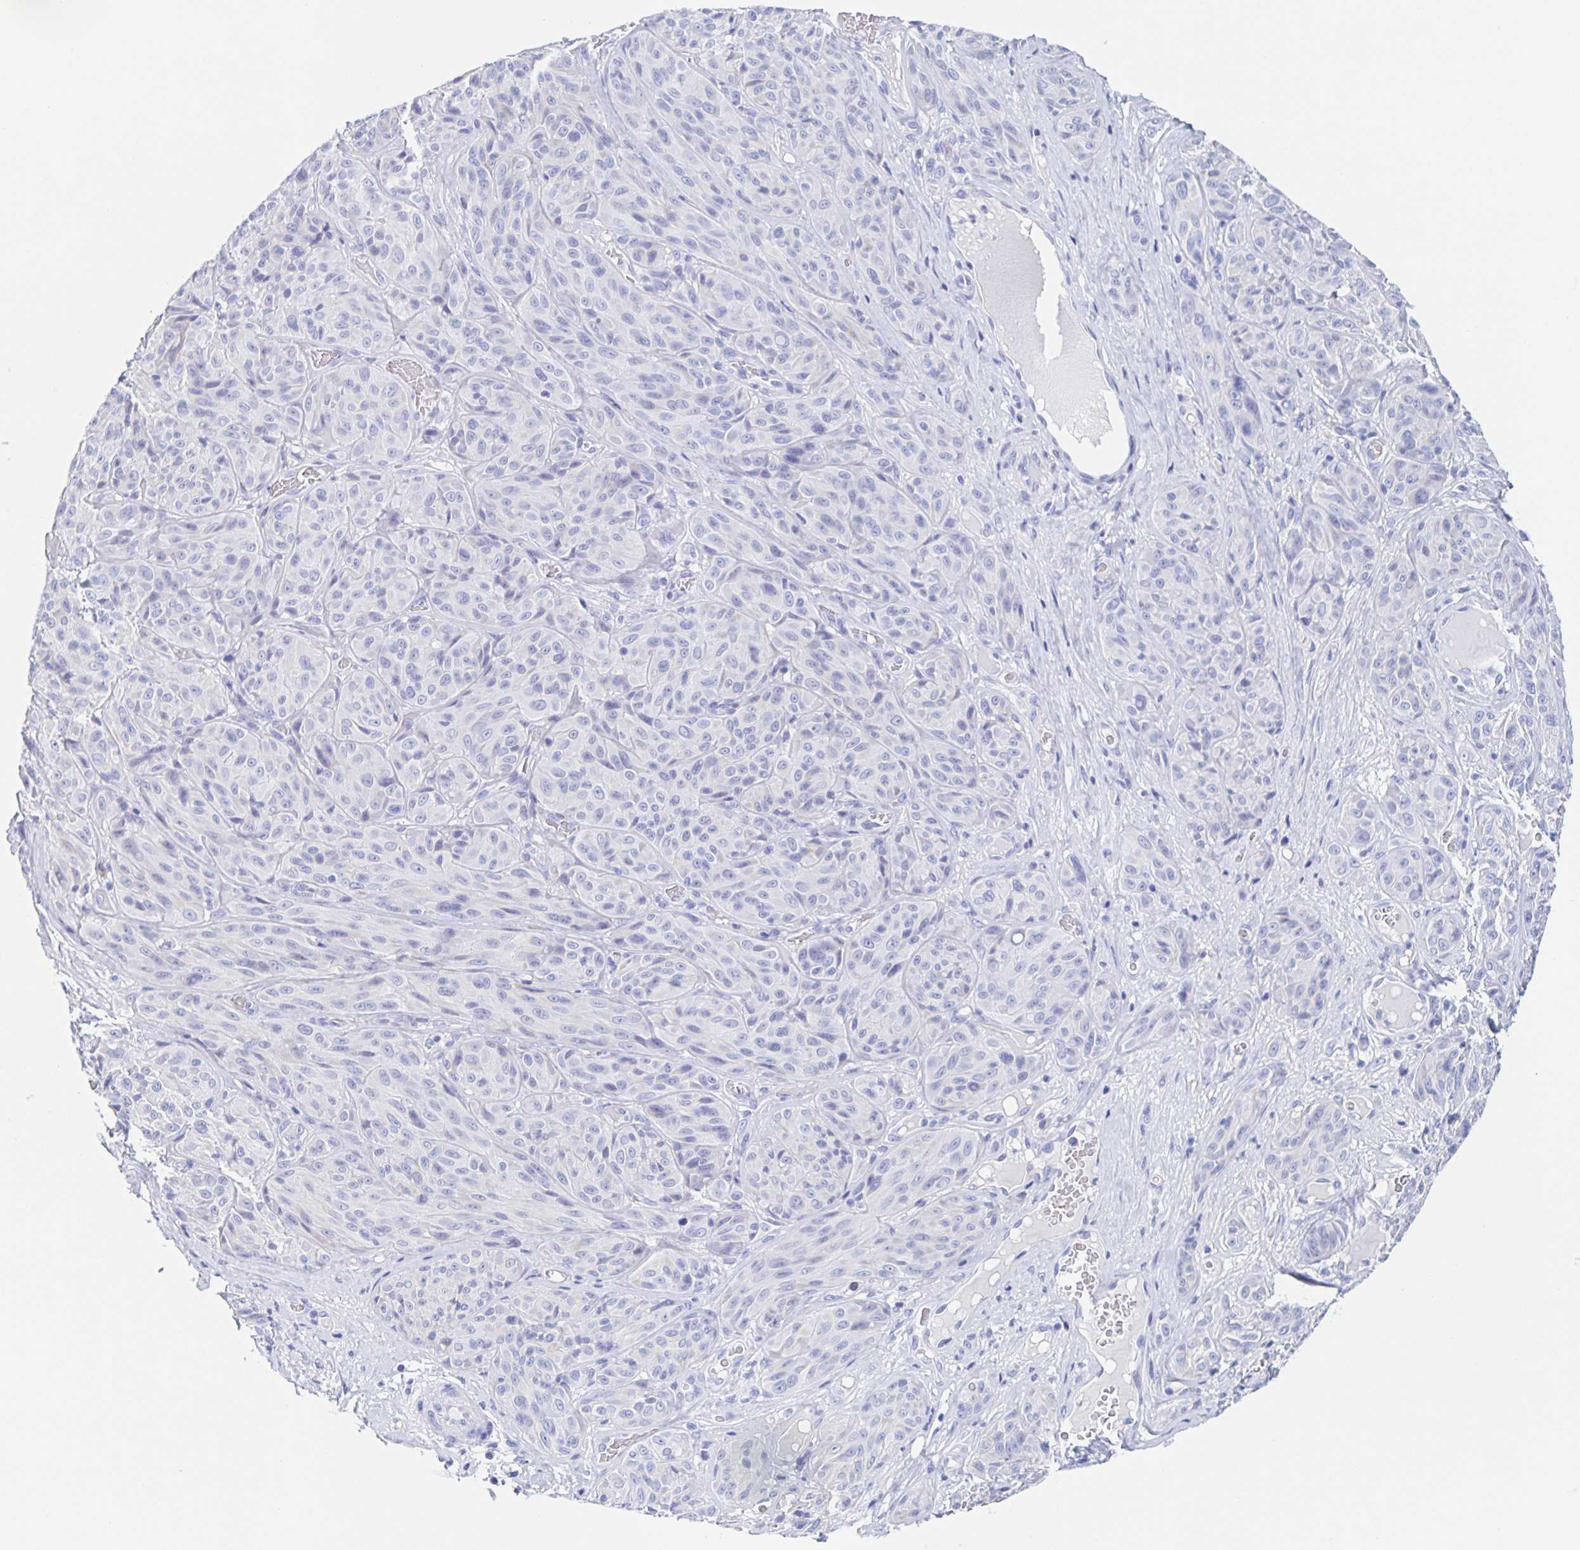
{"staining": {"intensity": "negative", "quantity": "none", "location": "none"}, "tissue": "melanoma", "cell_type": "Tumor cells", "image_type": "cancer", "snomed": [{"axis": "morphology", "description": "Malignant melanoma, NOS"}, {"axis": "topography", "description": "Skin"}], "caption": "IHC of human malignant melanoma demonstrates no expression in tumor cells.", "gene": "DMBT1", "patient": {"sex": "male", "age": 91}}